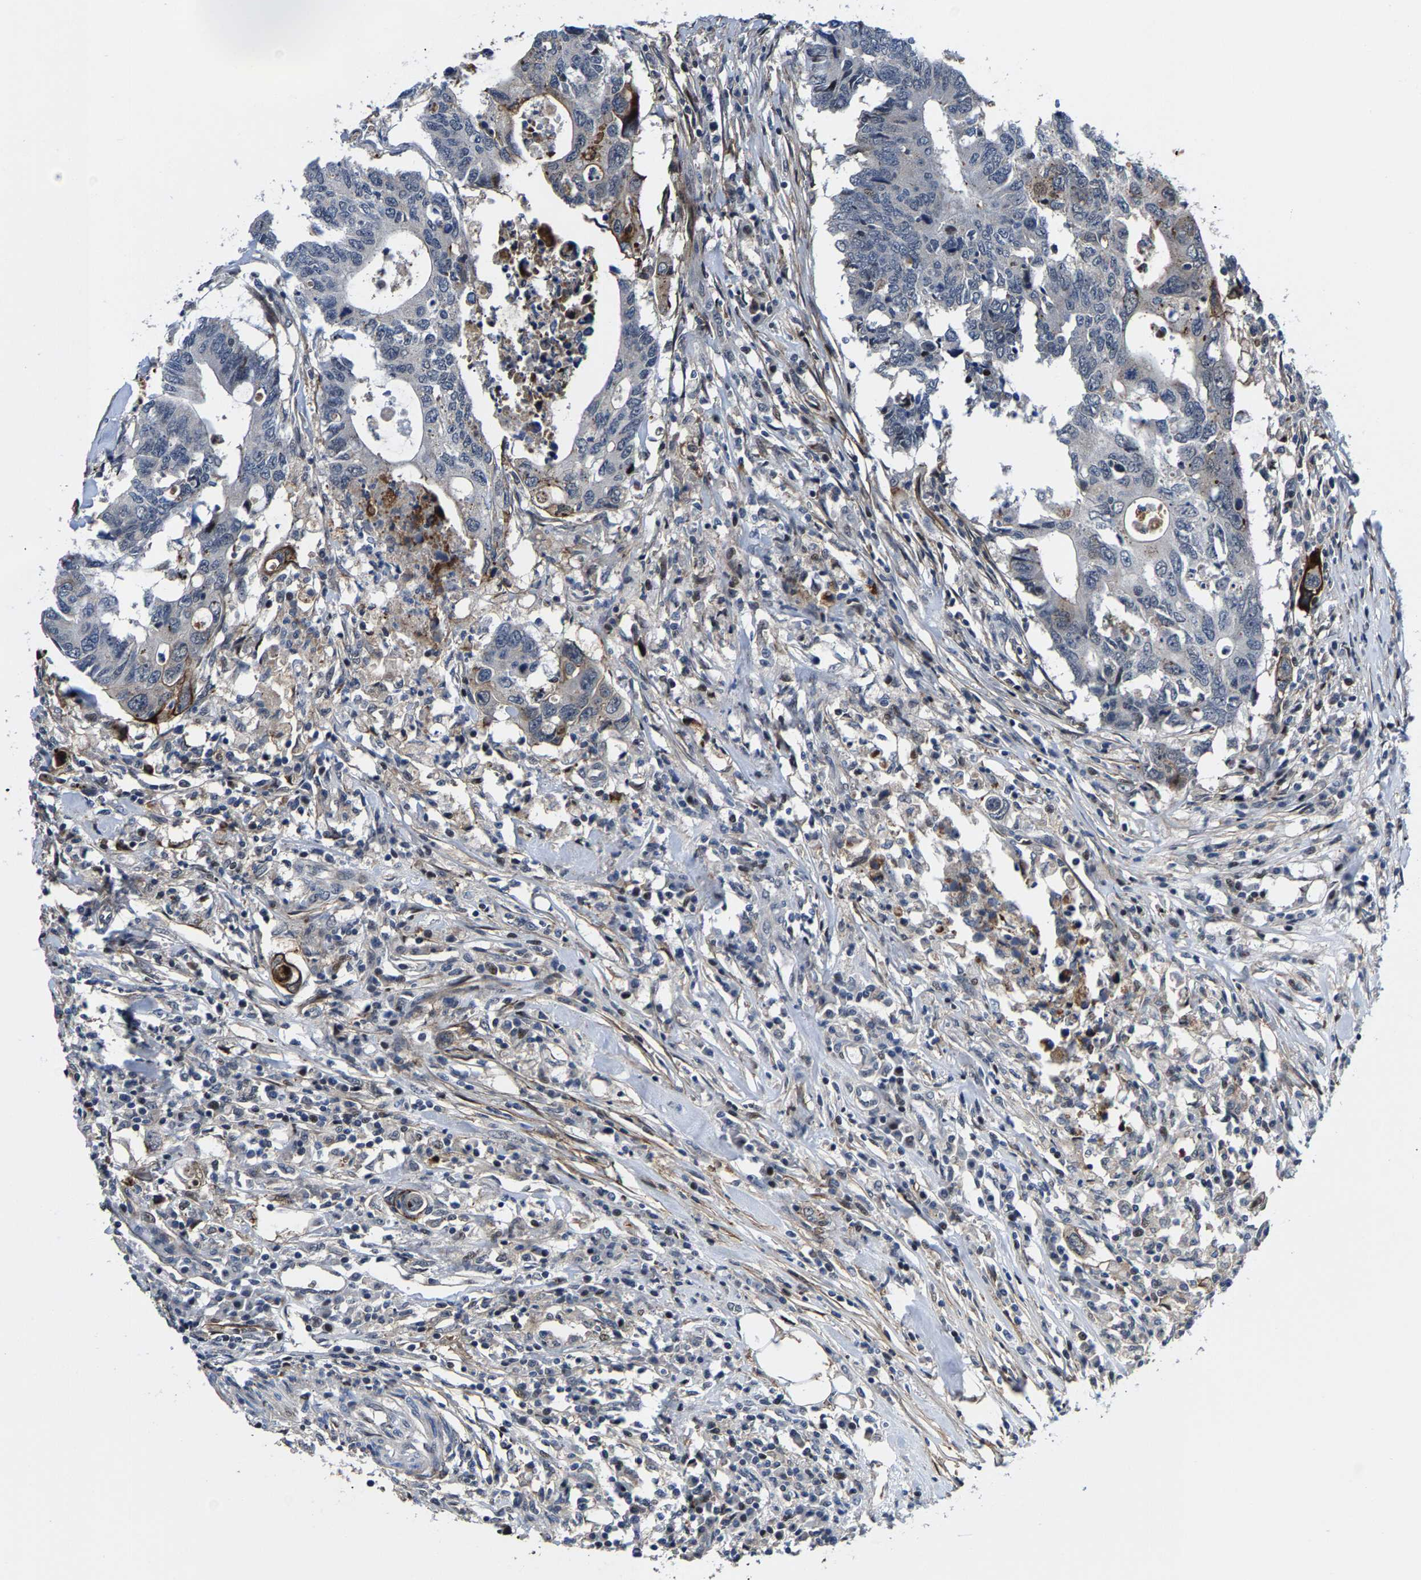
{"staining": {"intensity": "negative", "quantity": "none", "location": "none"}, "tissue": "colorectal cancer", "cell_type": "Tumor cells", "image_type": "cancer", "snomed": [{"axis": "morphology", "description": "Adenocarcinoma, NOS"}, {"axis": "topography", "description": "Colon"}], "caption": "Tumor cells are negative for brown protein staining in colorectal cancer.", "gene": "GTPBP10", "patient": {"sex": "male", "age": 71}}